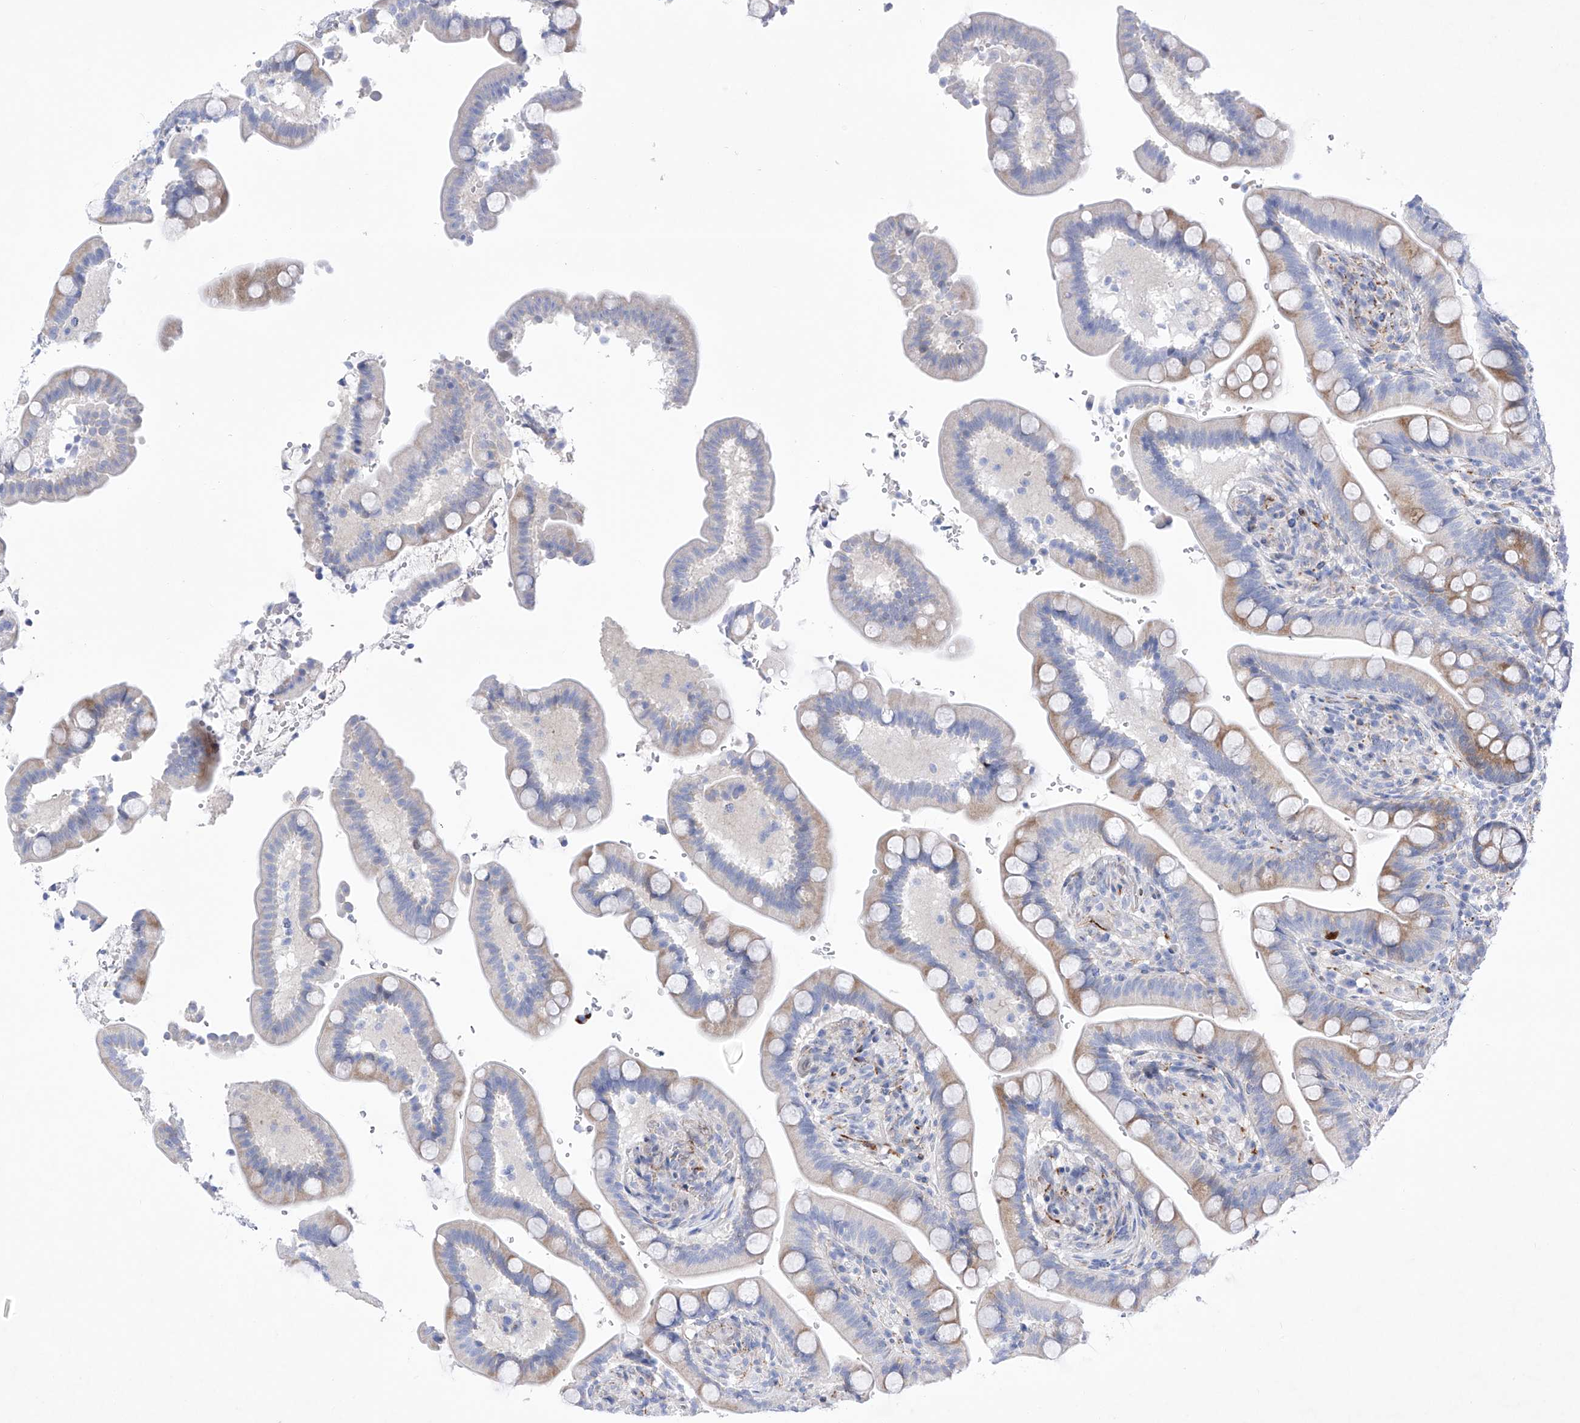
{"staining": {"intensity": "negative", "quantity": "none", "location": "none"}, "tissue": "colon", "cell_type": "Endothelial cells", "image_type": "normal", "snomed": [{"axis": "morphology", "description": "Normal tissue, NOS"}, {"axis": "topography", "description": "Smooth muscle"}, {"axis": "topography", "description": "Colon"}], "caption": "Image shows no protein positivity in endothelial cells of normal colon. The staining was performed using DAB to visualize the protein expression in brown, while the nuclei were stained in blue with hematoxylin (Magnification: 20x).", "gene": "C1orf87", "patient": {"sex": "male", "age": 73}}